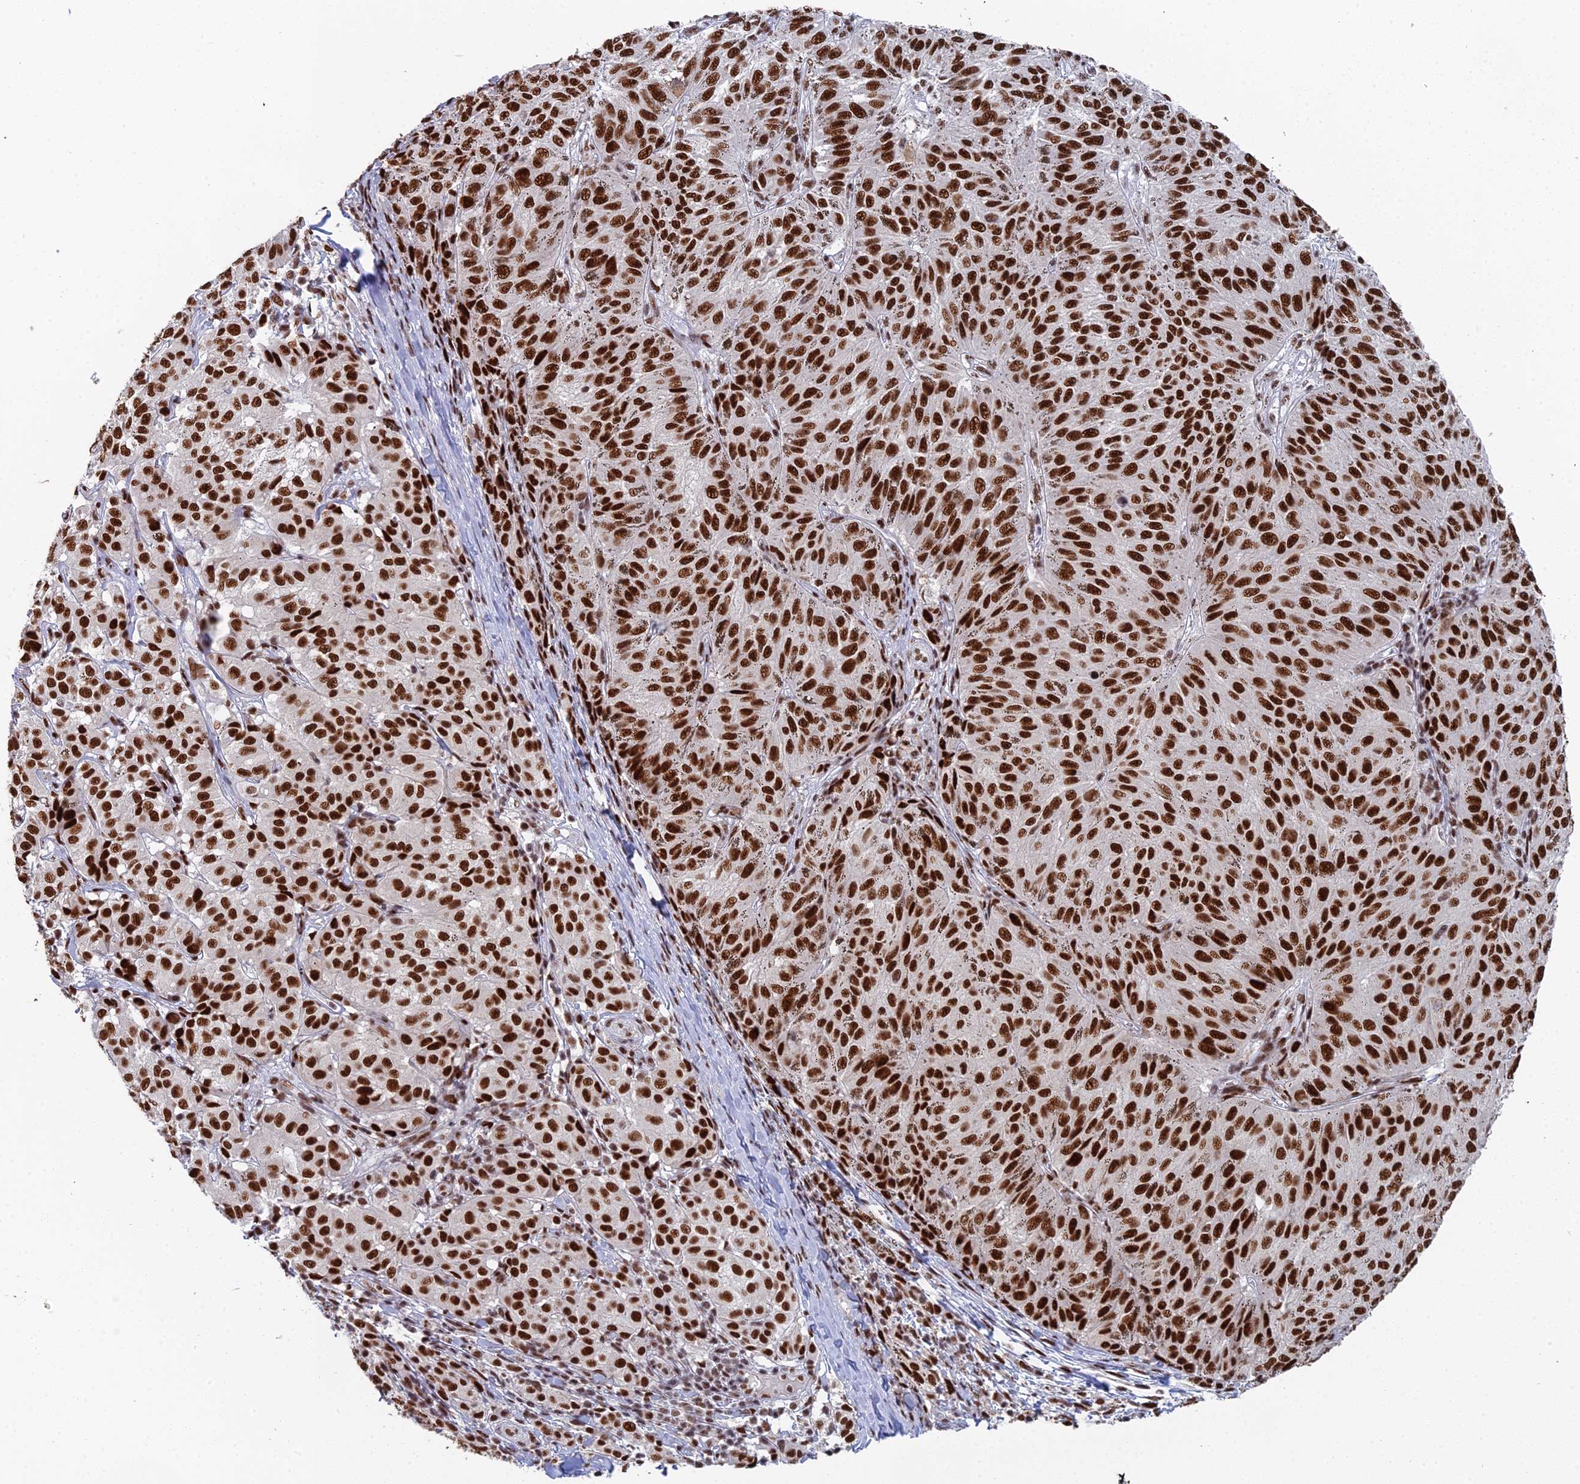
{"staining": {"intensity": "strong", "quantity": ">75%", "location": "nuclear"}, "tissue": "melanoma", "cell_type": "Tumor cells", "image_type": "cancer", "snomed": [{"axis": "morphology", "description": "Malignant melanoma, NOS"}, {"axis": "topography", "description": "Skin"}], "caption": "The immunohistochemical stain shows strong nuclear staining in tumor cells of malignant melanoma tissue. (Stains: DAB (3,3'-diaminobenzidine) in brown, nuclei in blue, Microscopy: brightfield microscopy at high magnification).", "gene": "SF3B3", "patient": {"sex": "female", "age": 72}}